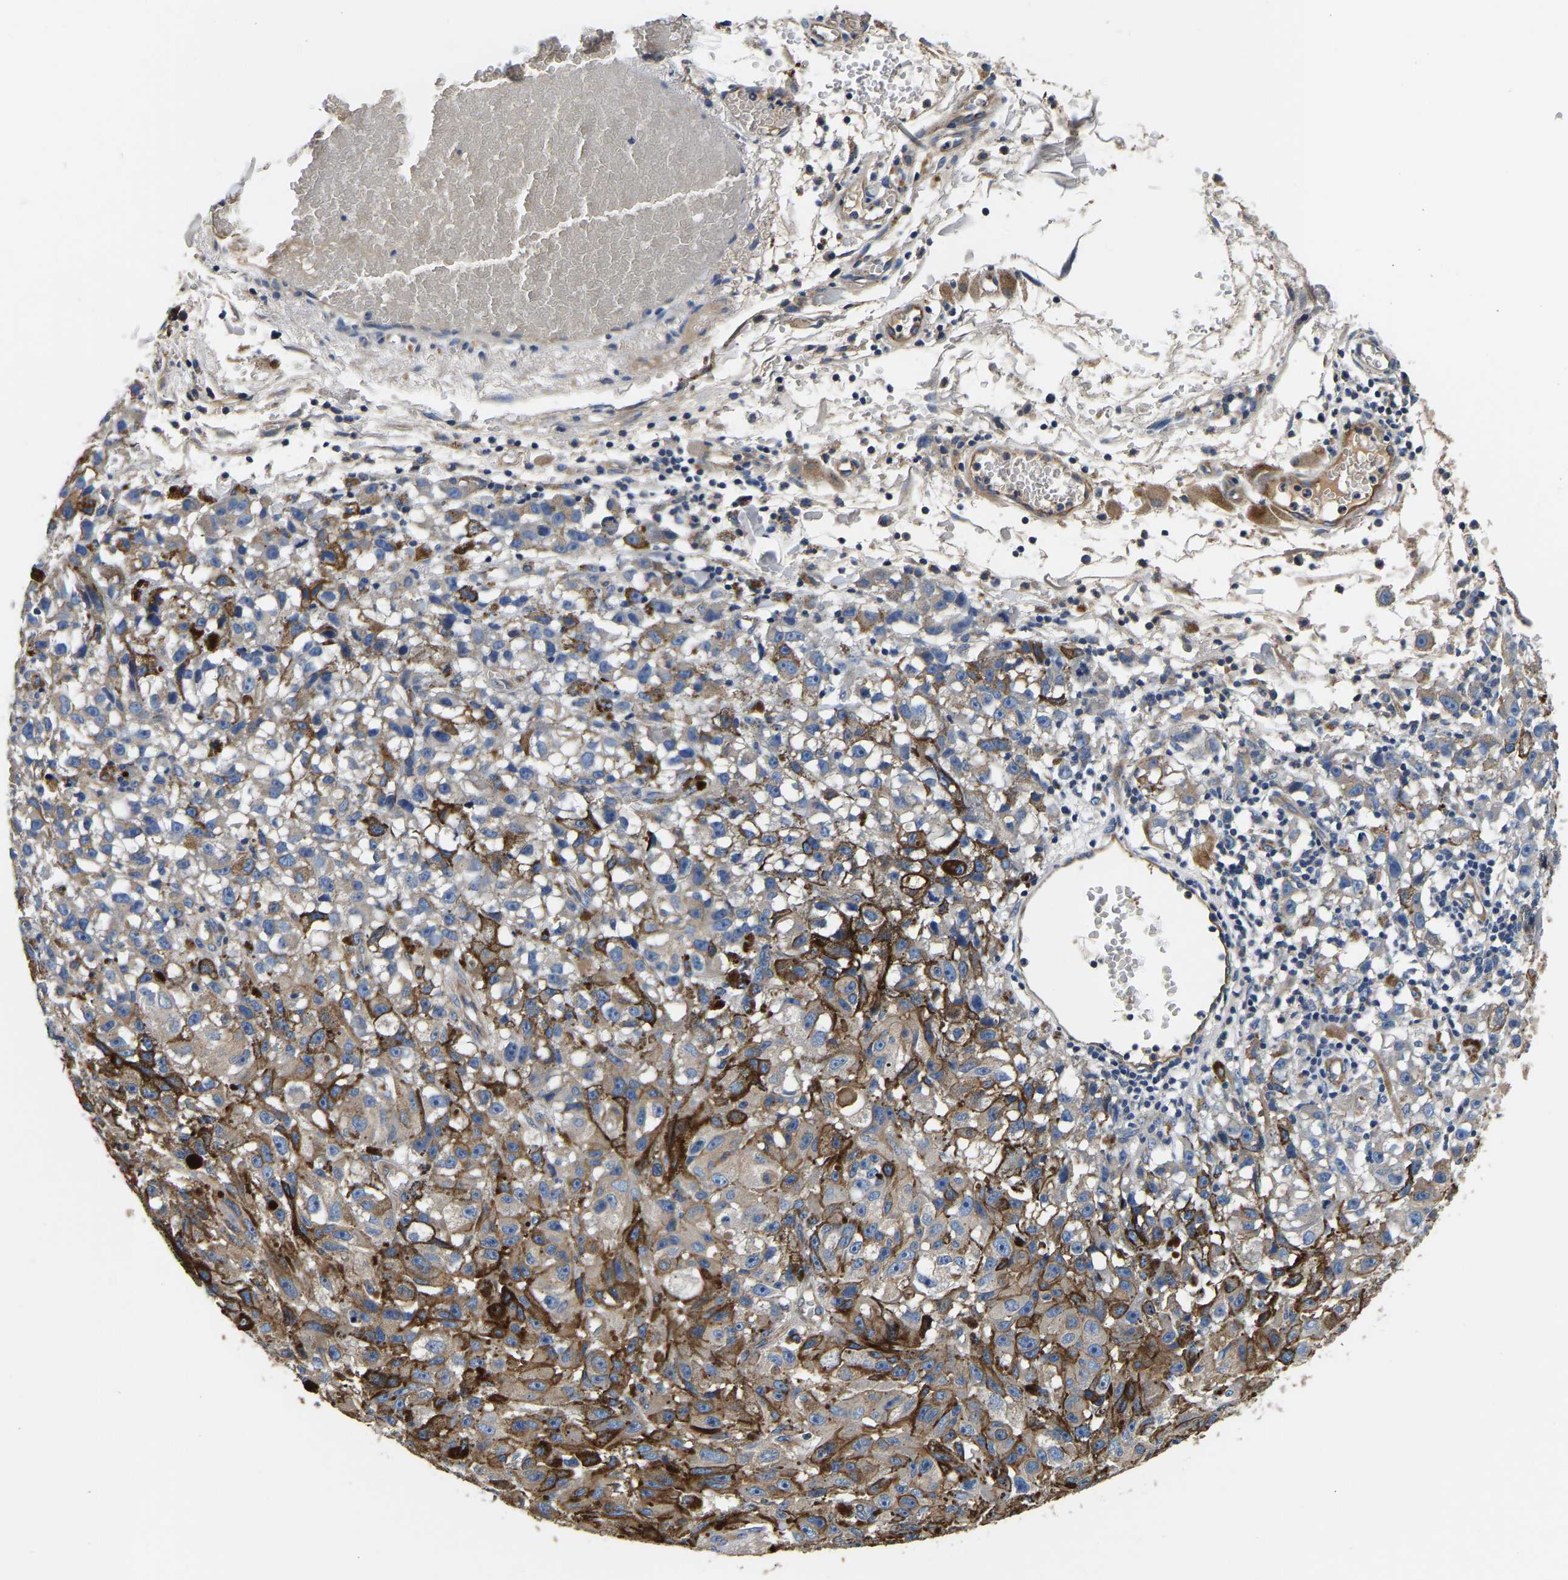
{"staining": {"intensity": "weak", "quantity": "25%-75%", "location": "cytoplasmic/membranous"}, "tissue": "melanoma", "cell_type": "Tumor cells", "image_type": "cancer", "snomed": [{"axis": "morphology", "description": "Malignant melanoma, NOS"}, {"axis": "topography", "description": "Skin"}], "caption": "The immunohistochemical stain highlights weak cytoplasmic/membranous positivity in tumor cells of malignant melanoma tissue.", "gene": "SH3GLB1", "patient": {"sex": "female", "age": 104}}